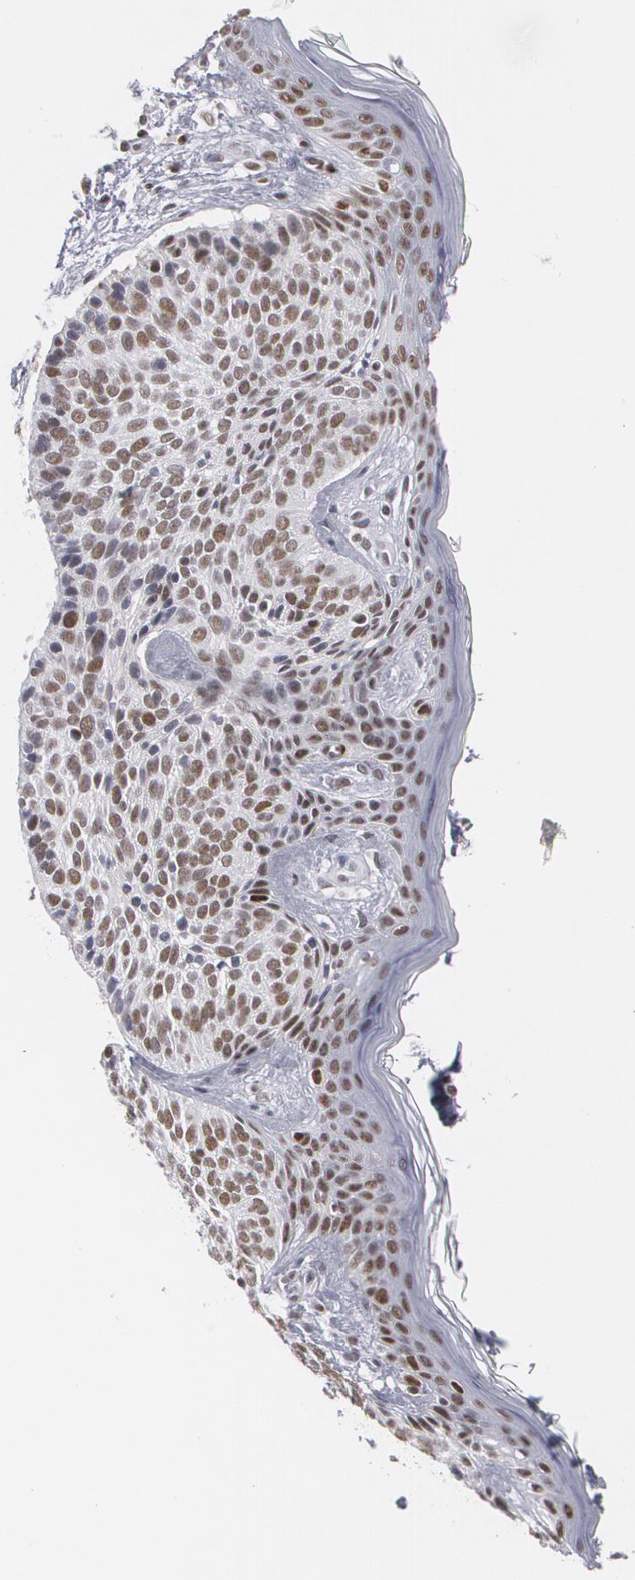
{"staining": {"intensity": "strong", "quantity": ">75%", "location": "nuclear"}, "tissue": "skin cancer", "cell_type": "Tumor cells", "image_type": "cancer", "snomed": [{"axis": "morphology", "description": "Basal cell carcinoma"}, {"axis": "topography", "description": "Skin"}], "caption": "Basal cell carcinoma (skin) stained for a protein (brown) shows strong nuclear positive expression in about >75% of tumor cells.", "gene": "MCL1", "patient": {"sex": "female", "age": 78}}